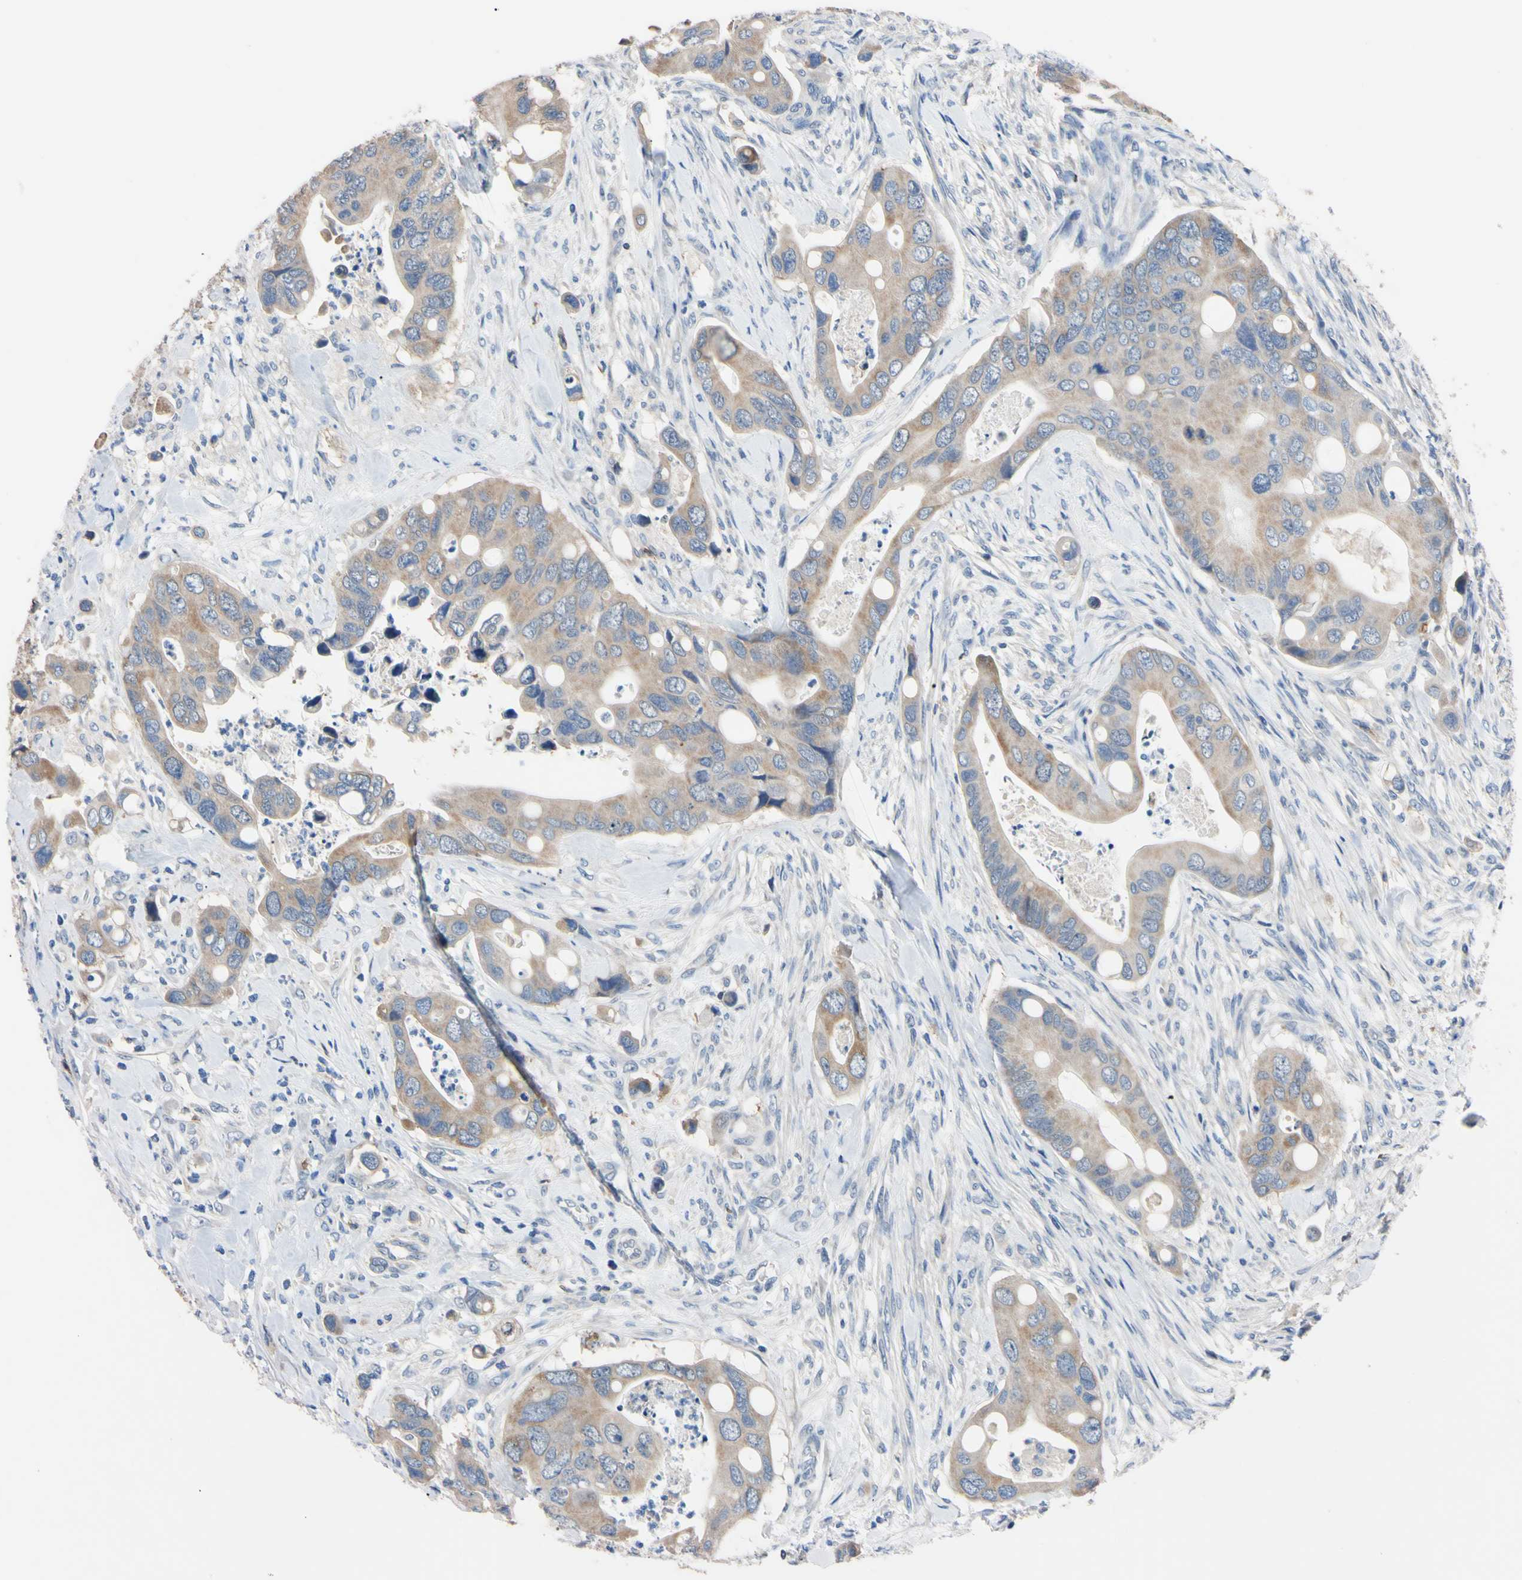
{"staining": {"intensity": "moderate", "quantity": ">75%", "location": "cytoplasmic/membranous"}, "tissue": "colorectal cancer", "cell_type": "Tumor cells", "image_type": "cancer", "snomed": [{"axis": "morphology", "description": "Adenocarcinoma, NOS"}, {"axis": "topography", "description": "Rectum"}], "caption": "Immunohistochemical staining of colorectal cancer (adenocarcinoma) displays moderate cytoplasmic/membranous protein staining in about >75% of tumor cells.", "gene": "PNKD", "patient": {"sex": "female", "age": 57}}